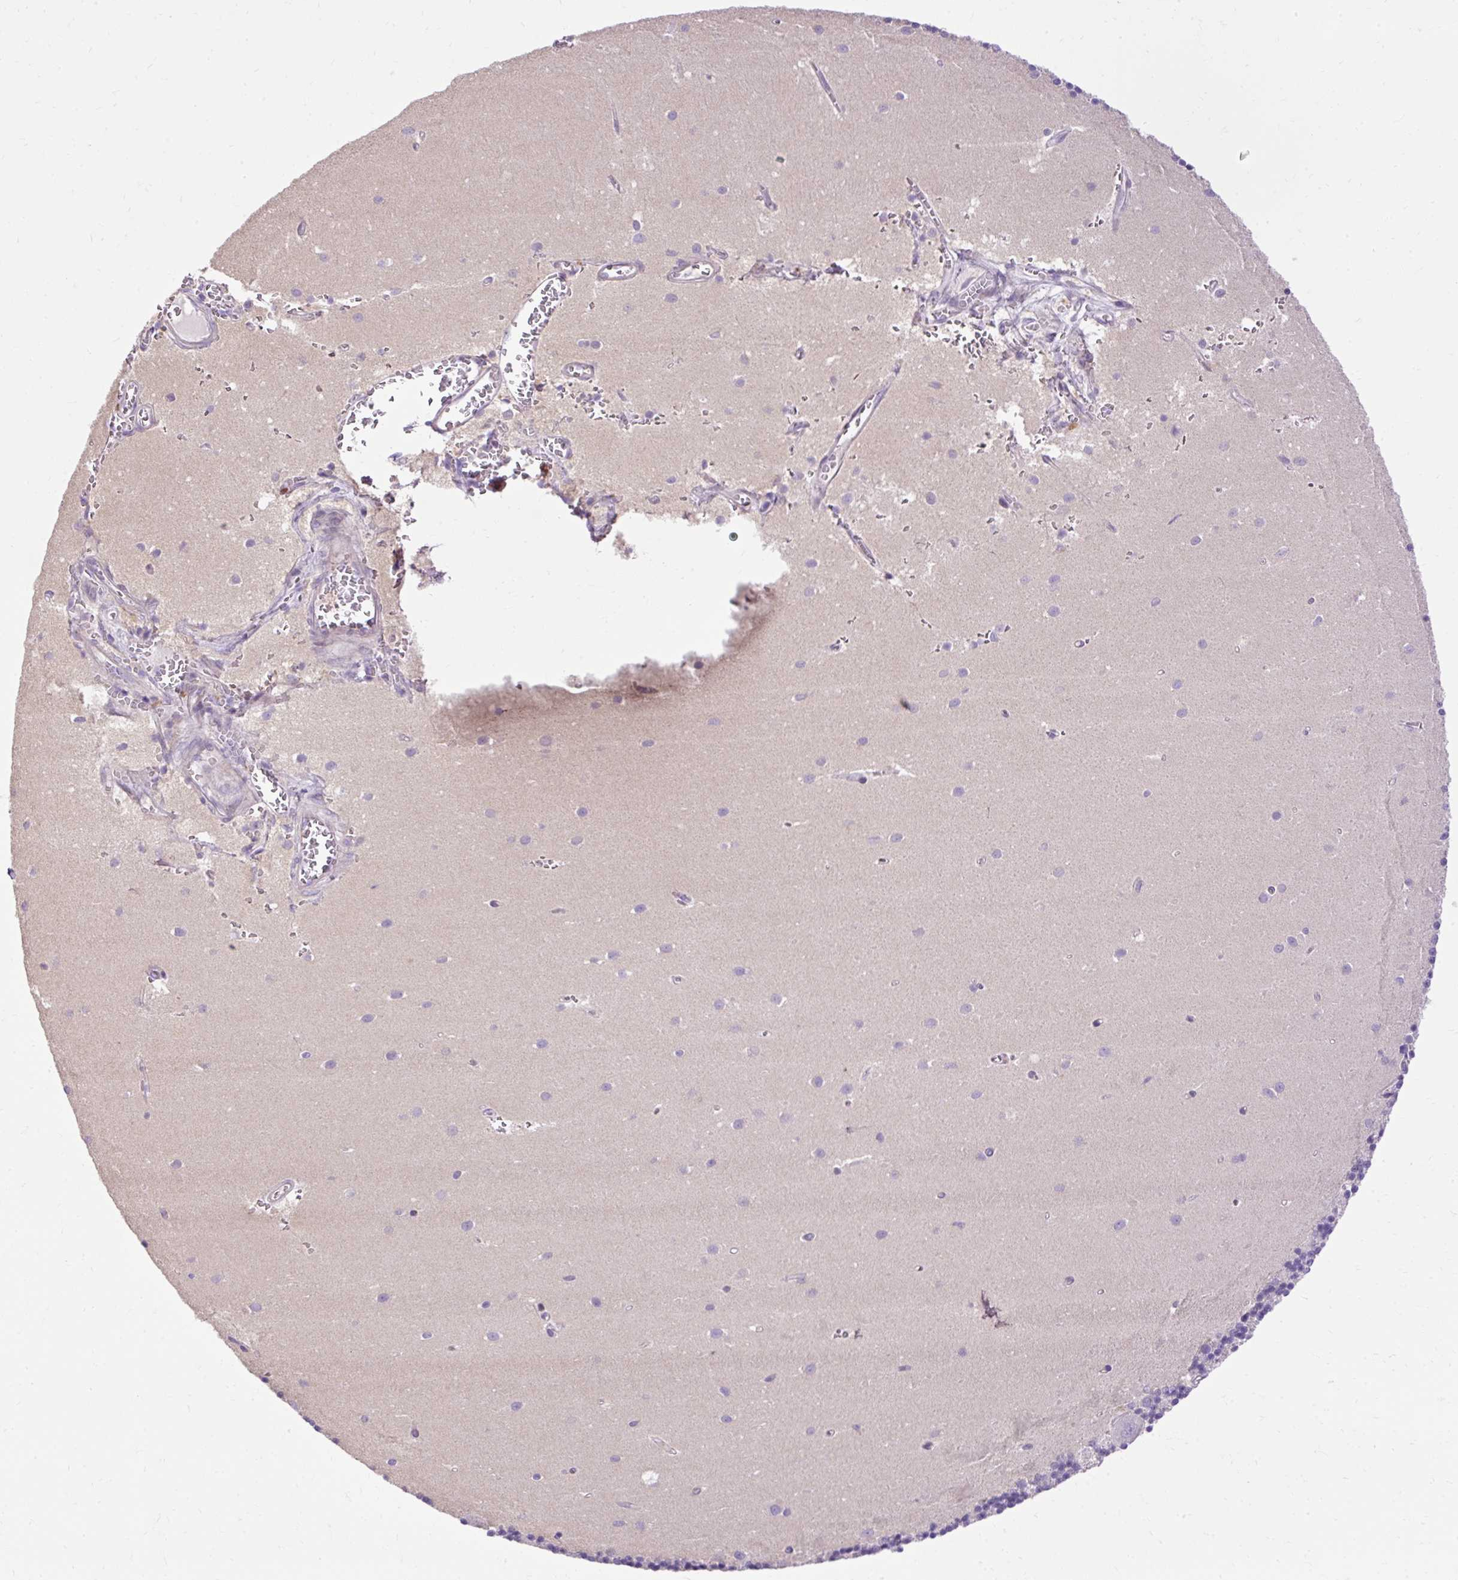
{"staining": {"intensity": "negative", "quantity": "none", "location": "none"}, "tissue": "cerebellum", "cell_type": "Cells in granular layer", "image_type": "normal", "snomed": [{"axis": "morphology", "description": "Normal tissue, NOS"}, {"axis": "topography", "description": "Cerebellum"}], "caption": "Cerebellum stained for a protein using immunohistochemistry reveals no staining cells in granular layer.", "gene": "HEXB", "patient": {"sex": "male", "age": 54}}